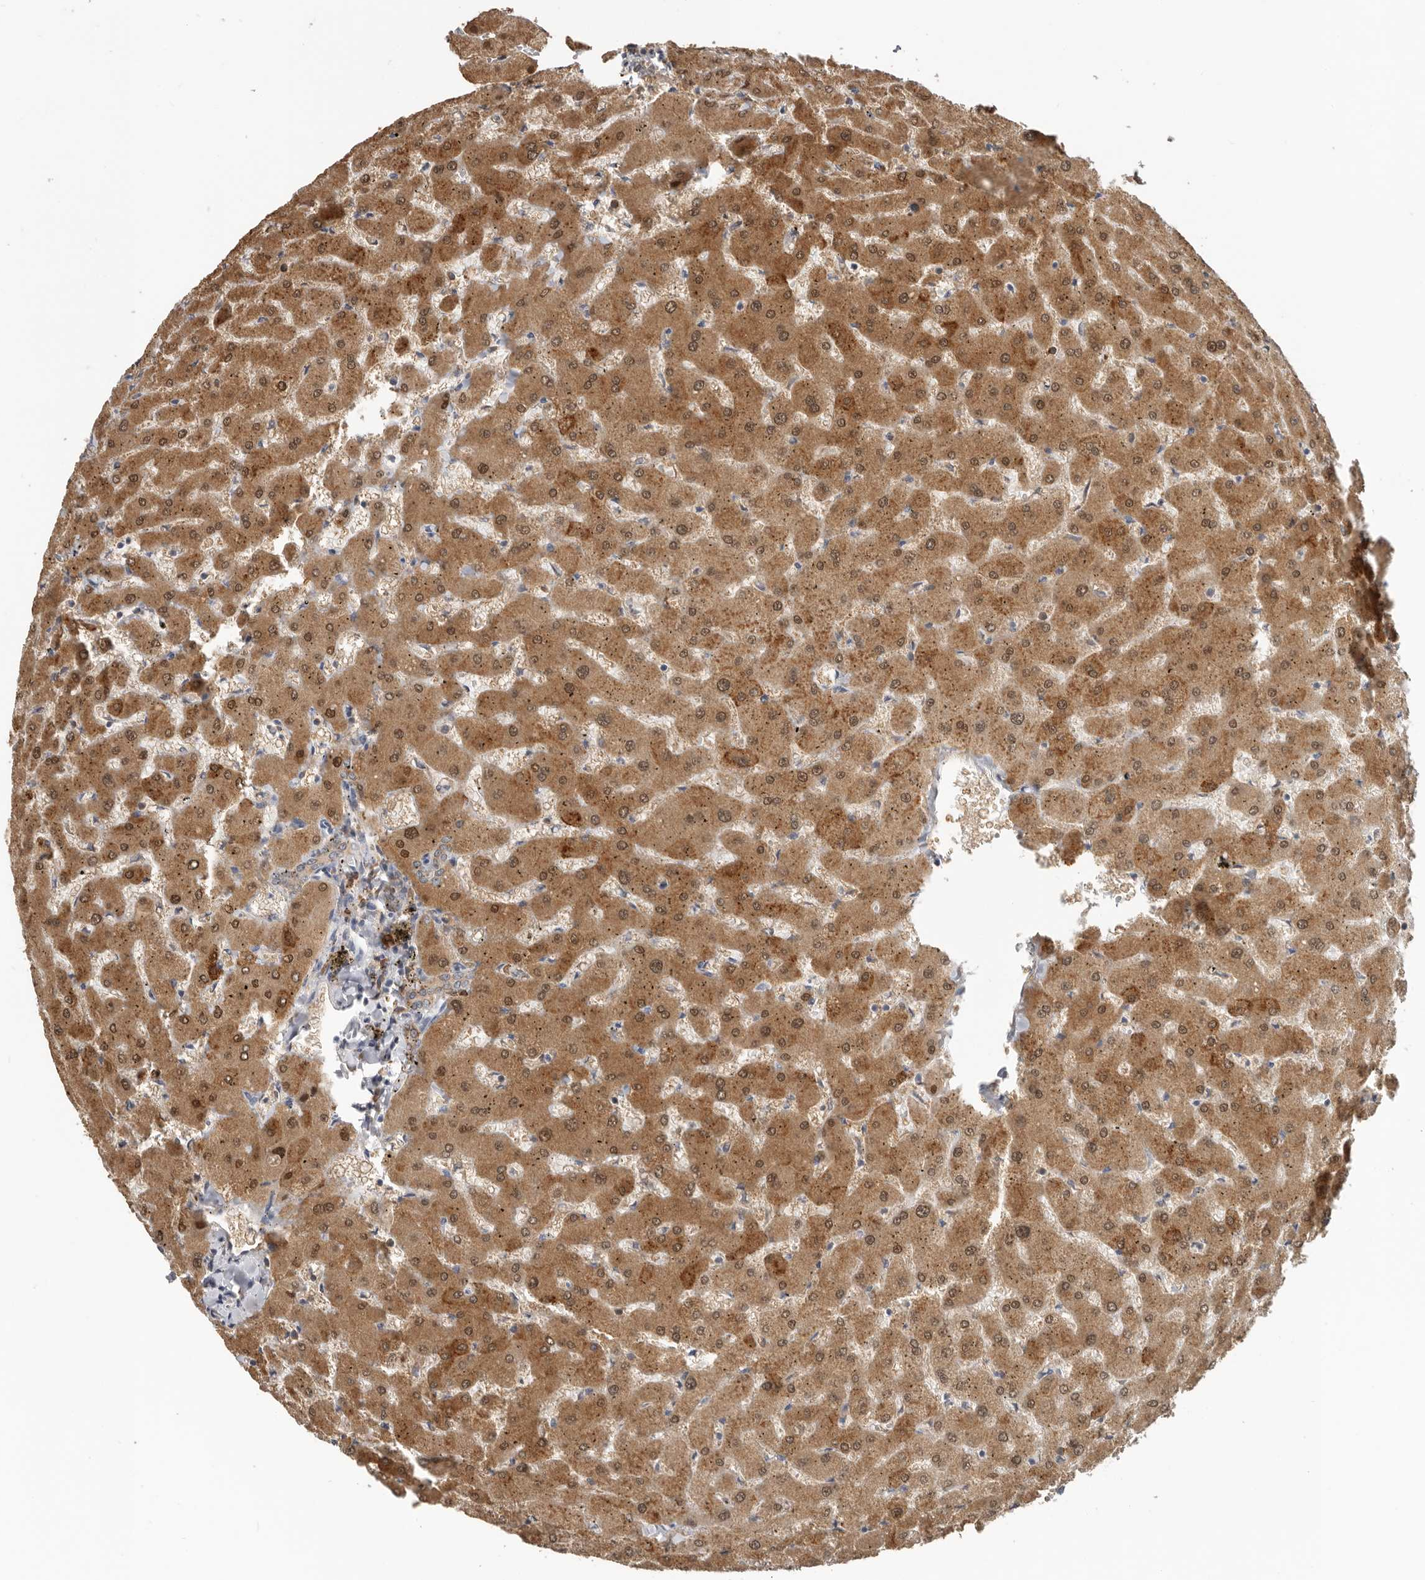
{"staining": {"intensity": "weak", "quantity": "25%-75%", "location": "cytoplasmic/membranous"}, "tissue": "liver", "cell_type": "Cholangiocytes", "image_type": "normal", "snomed": [{"axis": "morphology", "description": "Normal tissue, NOS"}, {"axis": "topography", "description": "Liver"}], "caption": "Immunohistochemistry (IHC) of benign liver exhibits low levels of weak cytoplasmic/membranous positivity in about 25%-75% of cholangiocytes. Using DAB (3,3'-diaminobenzidine) (brown) and hematoxylin (blue) stains, captured at high magnification using brightfield microscopy.", "gene": "TFRC", "patient": {"sex": "female", "age": 63}}